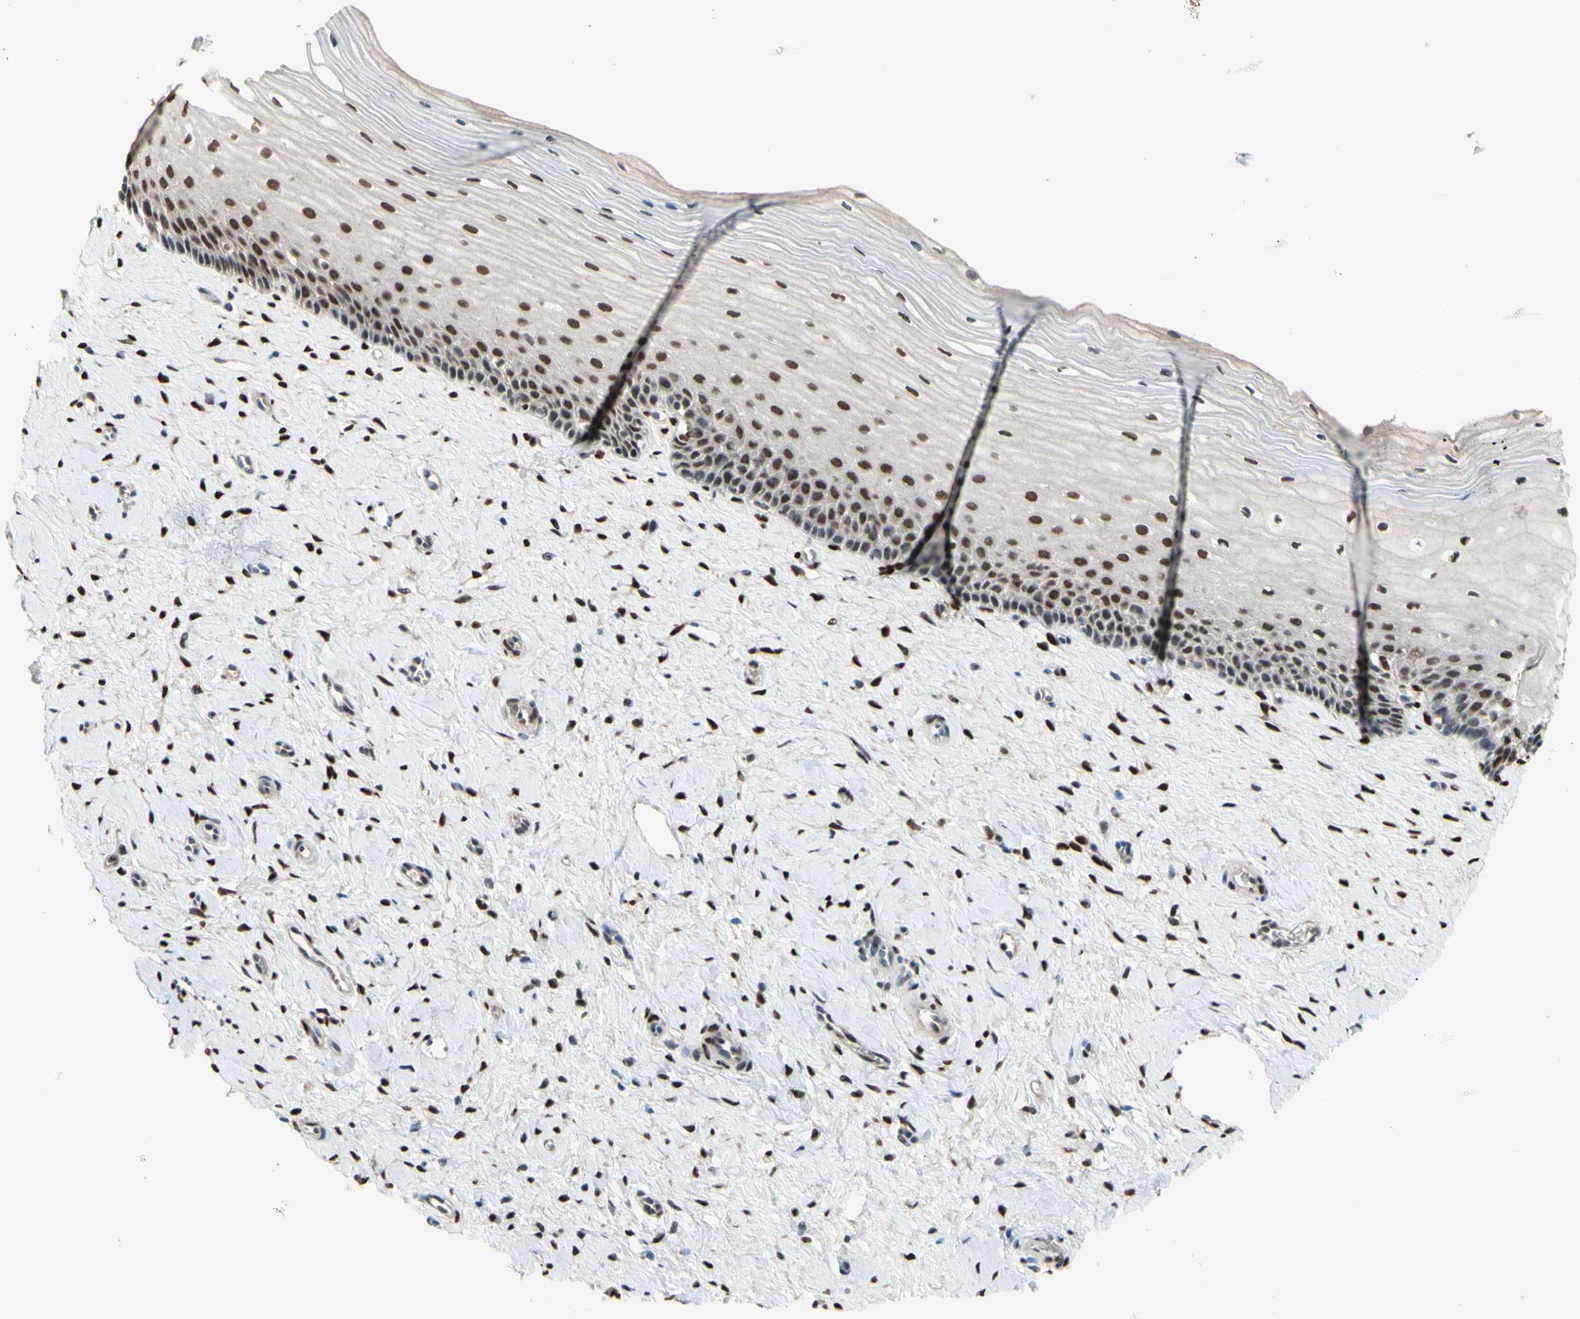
{"staining": {"intensity": "negative", "quantity": "none", "location": "none"}, "tissue": "cervix", "cell_type": "Glandular cells", "image_type": "normal", "snomed": [{"axis": "morphology", "description": "Normal tissue, NOS"}, {"axis": "topography", "description": "Cervix"}], "caption": "Histopathology image shows no significant protein staining in glandular cells of normal cervix.", "gene": "FKBP5", "patient": {"sex": "female", "age": 39}}